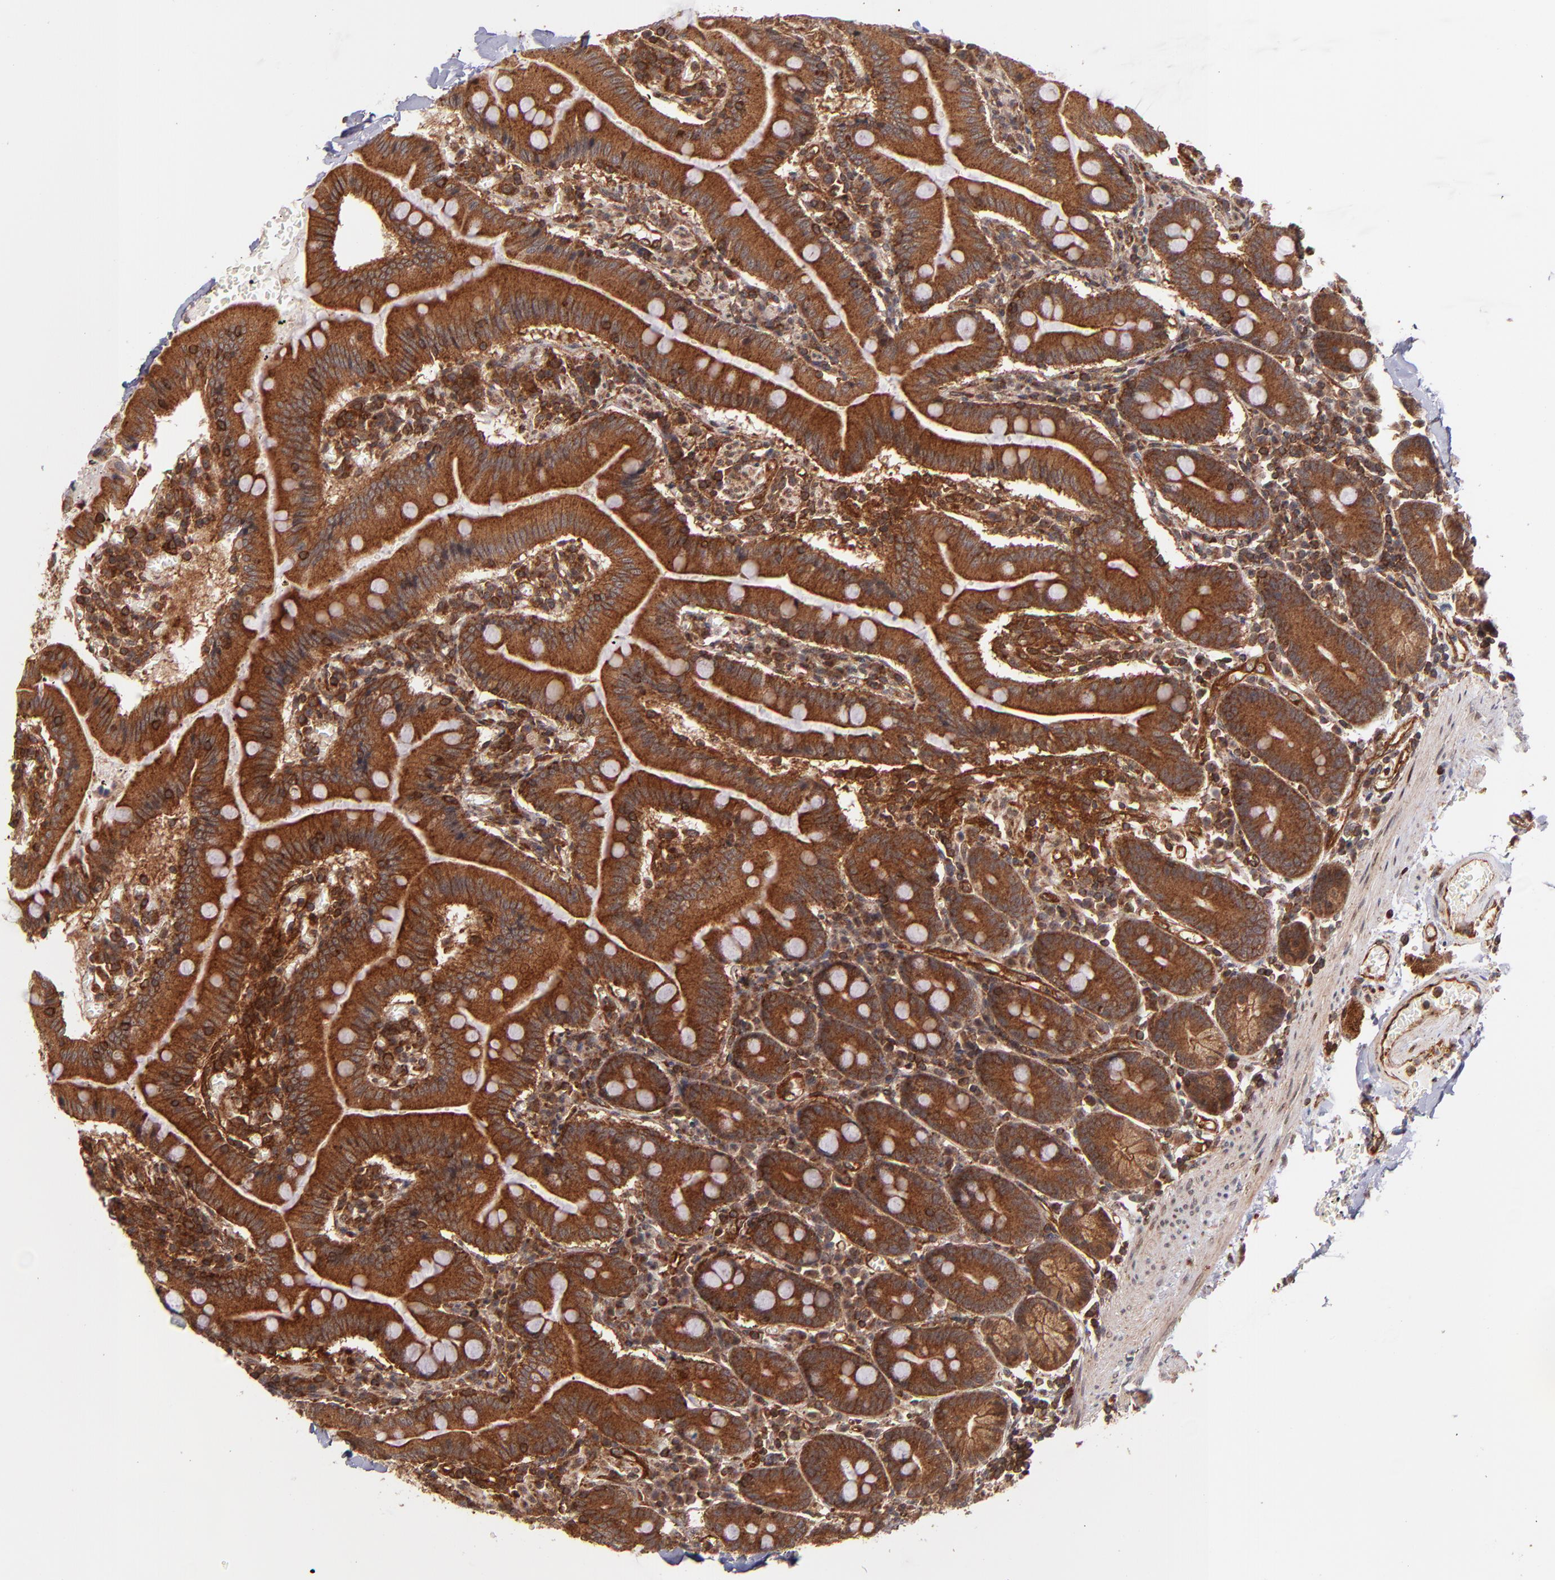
{"staining": {"intensity": "strong", "quantity": ">75%", "location": "cytoplasmic/membranous"}, "tissue": "small intestine", "cell_type": "Glandular cells", "image_type": "normal", "snomed": [{"axis": "morphology", "description": "Normal tissue, NOS"}, {"axis": "topography", "description": "Small intestine"}], "caption": "Immunohistochemical staining of benign small intestine shows strong cytoplasmic/membranous protein staining in approximately >75% of glandular cells.", "gene": "STX8", "patient": {"sex": "male", "age": 71}}